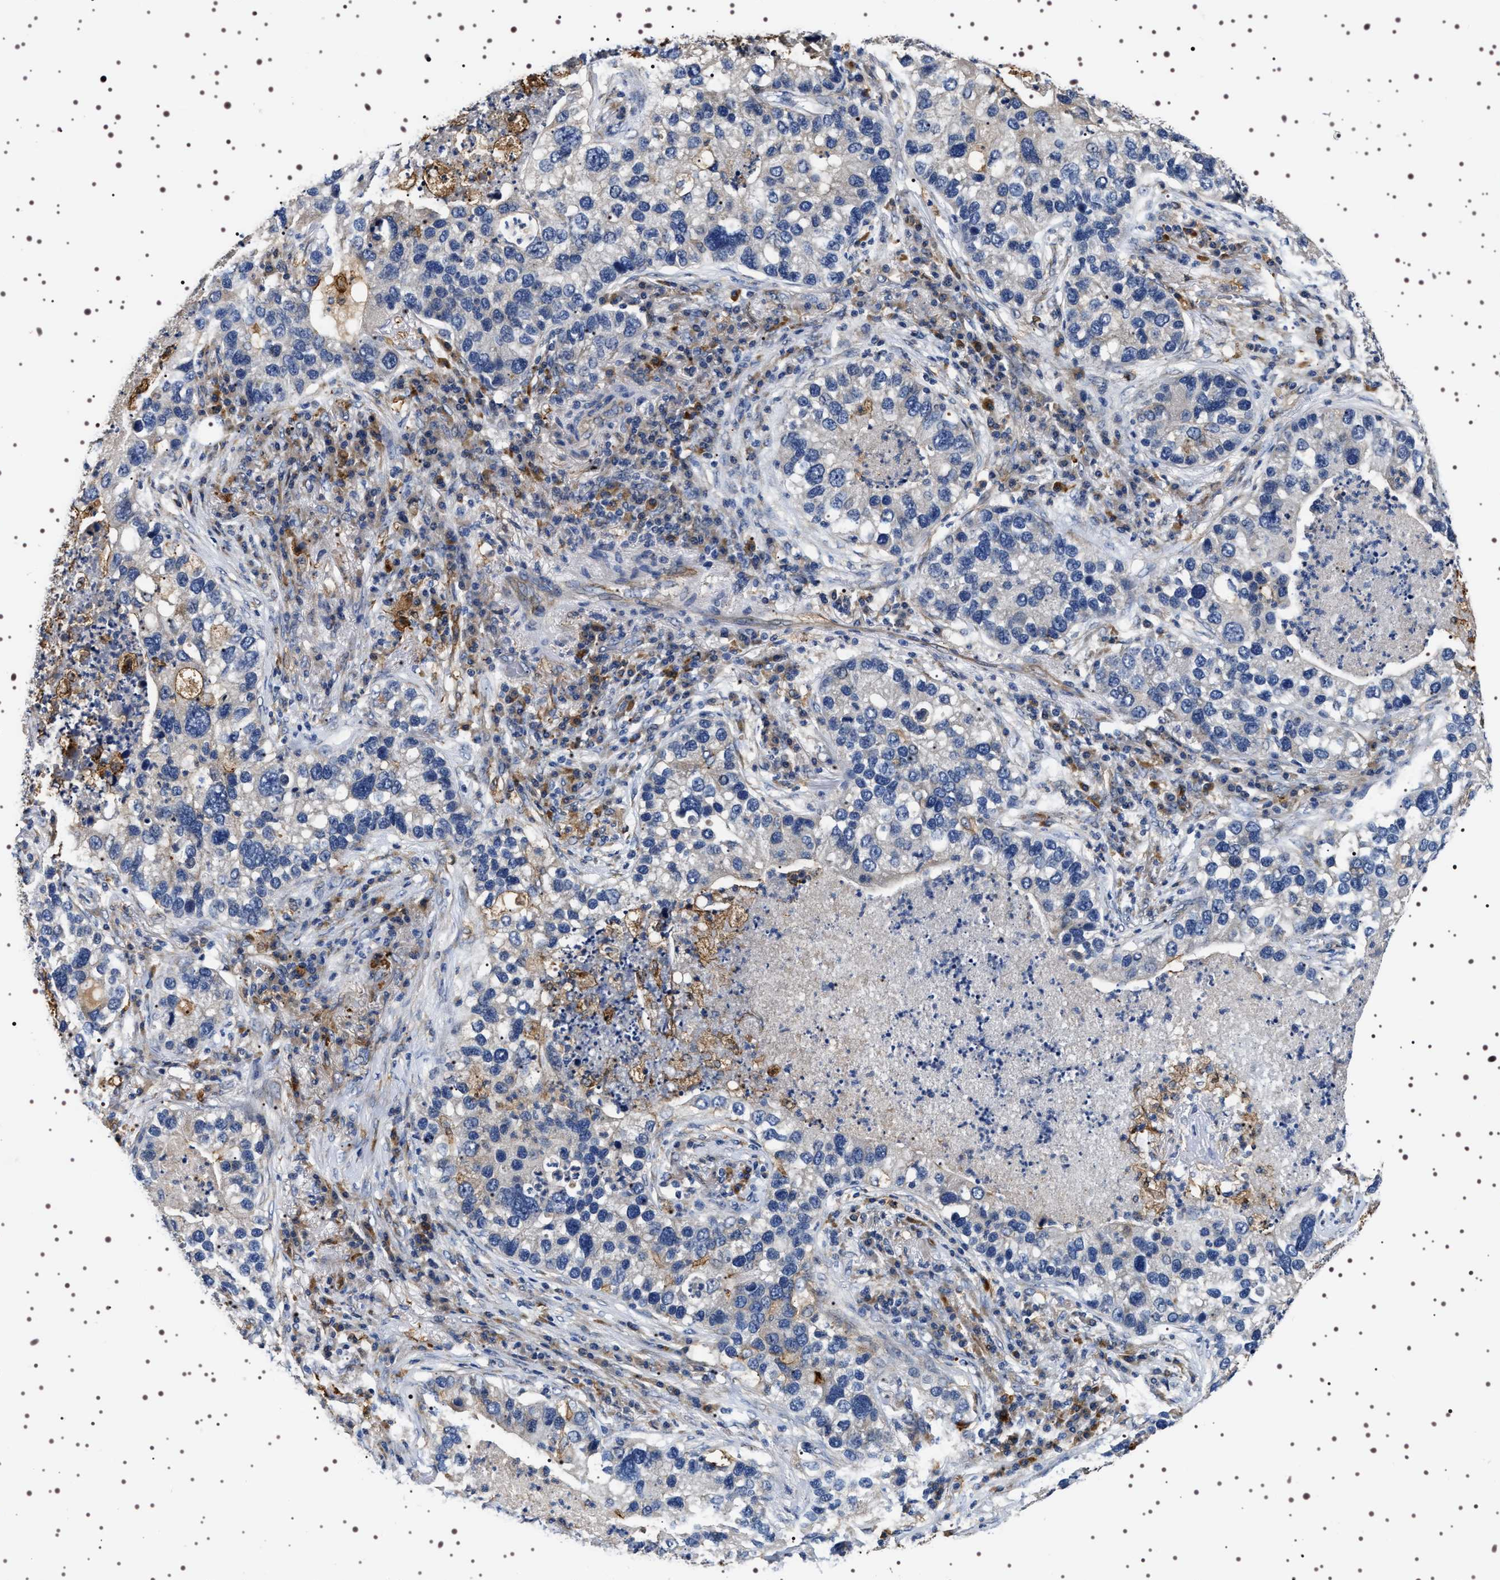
{"staining": {"intensity": "negative", "quantity": "none", "location": "none"}, "tissue": "lung cancer", "cell_type": "Tumor cells", "image_type": "cancer", "snomed": [{"axis": "morphology", "description": "Normal tissue, NOS"}, {"axis": "morphology", "description": "Adenocarcinoma, NOS"}, {"axis": "topography", "description": "Bronchus"}, {"axis": "topography", "description": "Lung"}], "caption": "This is an immunohistochemistry image of human lung cancer. There is no staining in tumor cells.", "gene": "ALPL", "patient": {"sex": "male", "age": 54}}